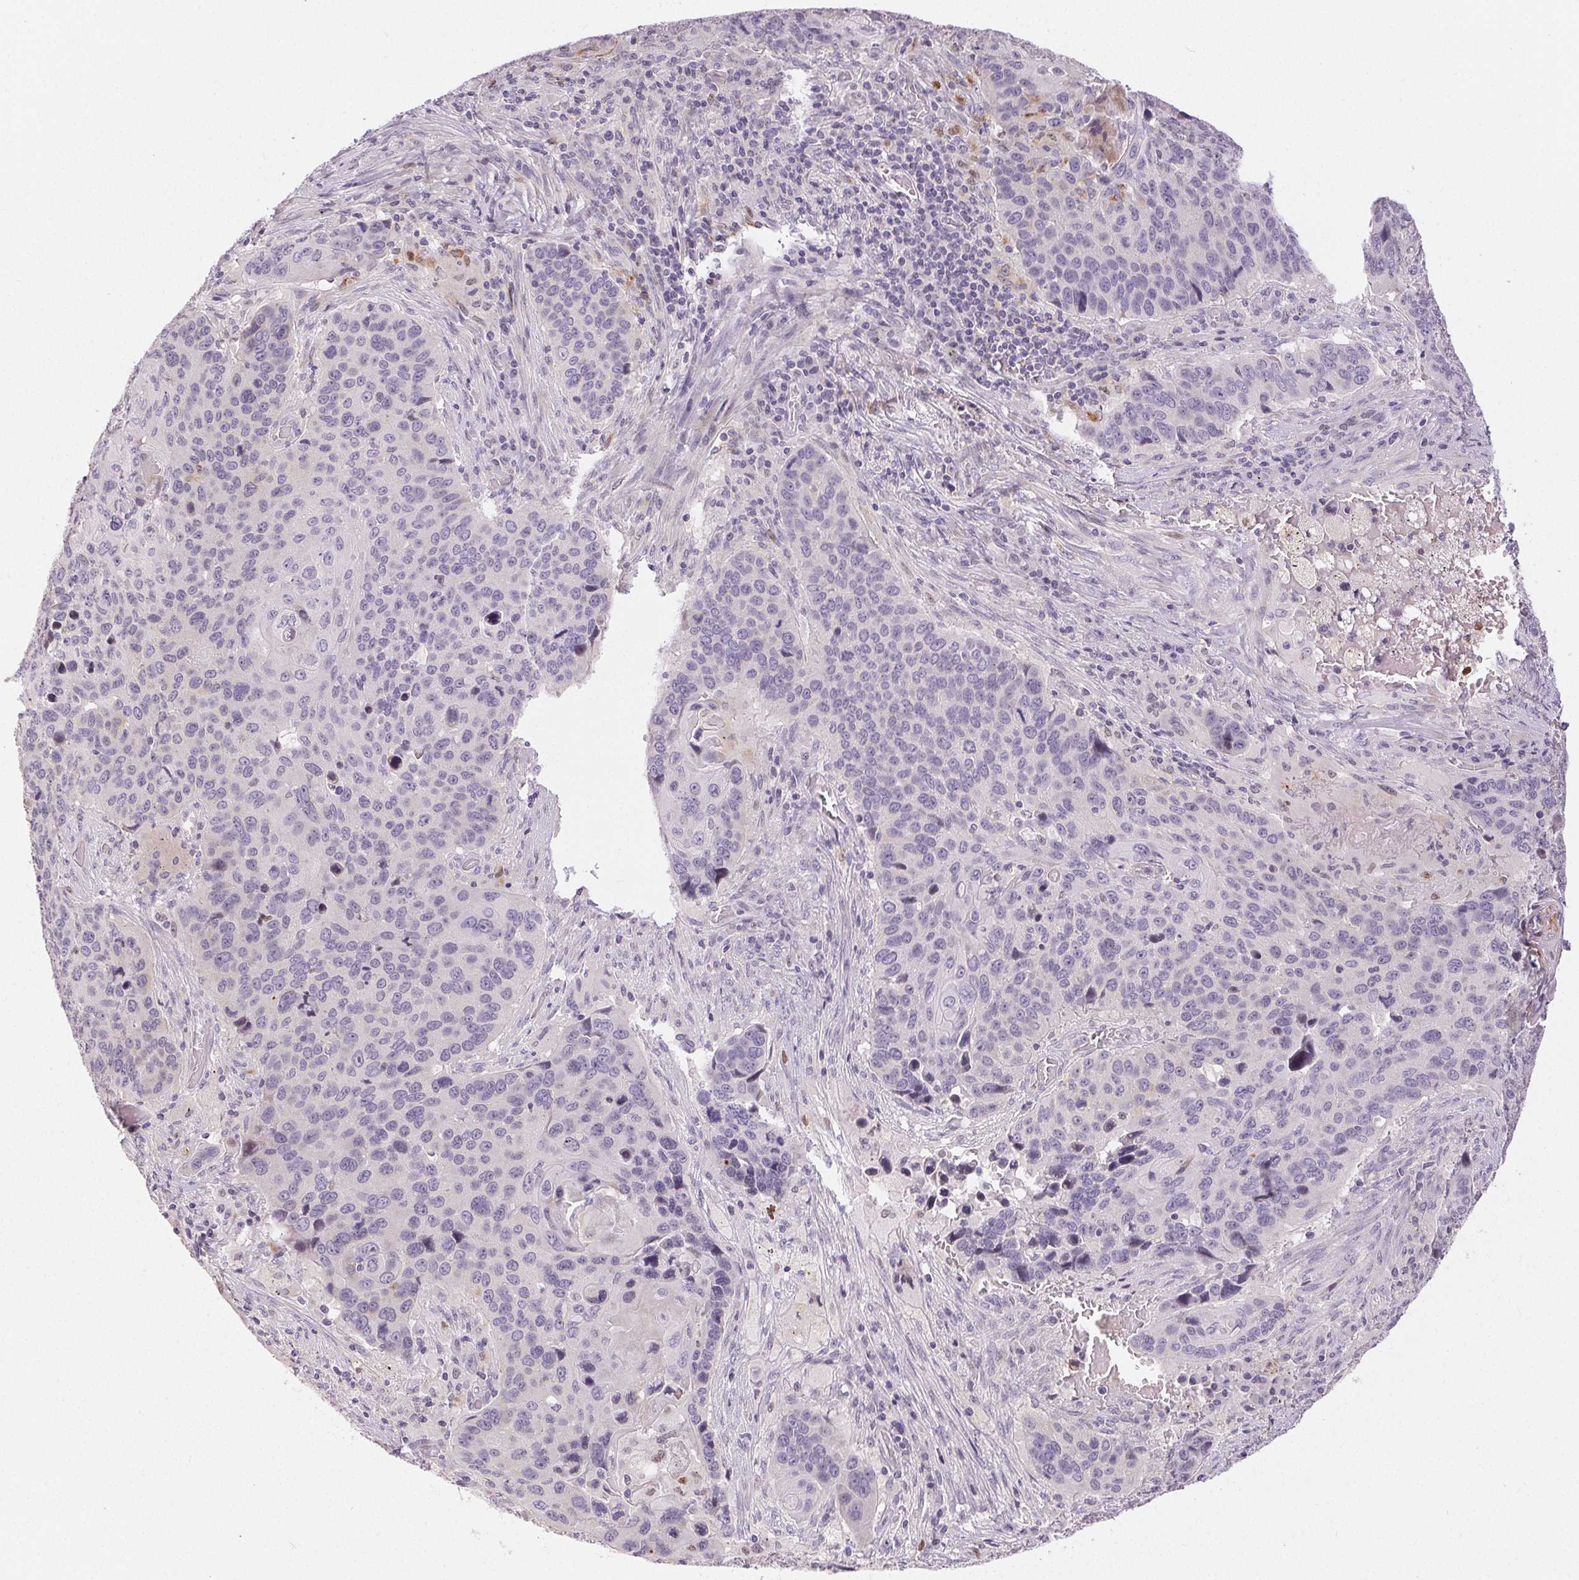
{"staining": {"intensity": "negative", "quantity": "none", "location": "none"}, "tissue": "lung cancer", "cell_type": "Tumor cells", "image_type": "cancer", "snomed": [{"axis": "morphology", "description": "Squamous cell carcinoma, NOS"}, {"axis": "topography", "description": "Lung"}], "caption": "A high-resolution image shows IHC staining of lung cancer (squamous cell carcinoma), which demonstrates no significant positivity in tumor cells. (DAB (3,3'-diaminobenzidine) immunohistochemistry (IHC) with hematoxylin counter stain).", "gene": "RPGRIP1", "patient": {"sex": "male", "age": 68}}